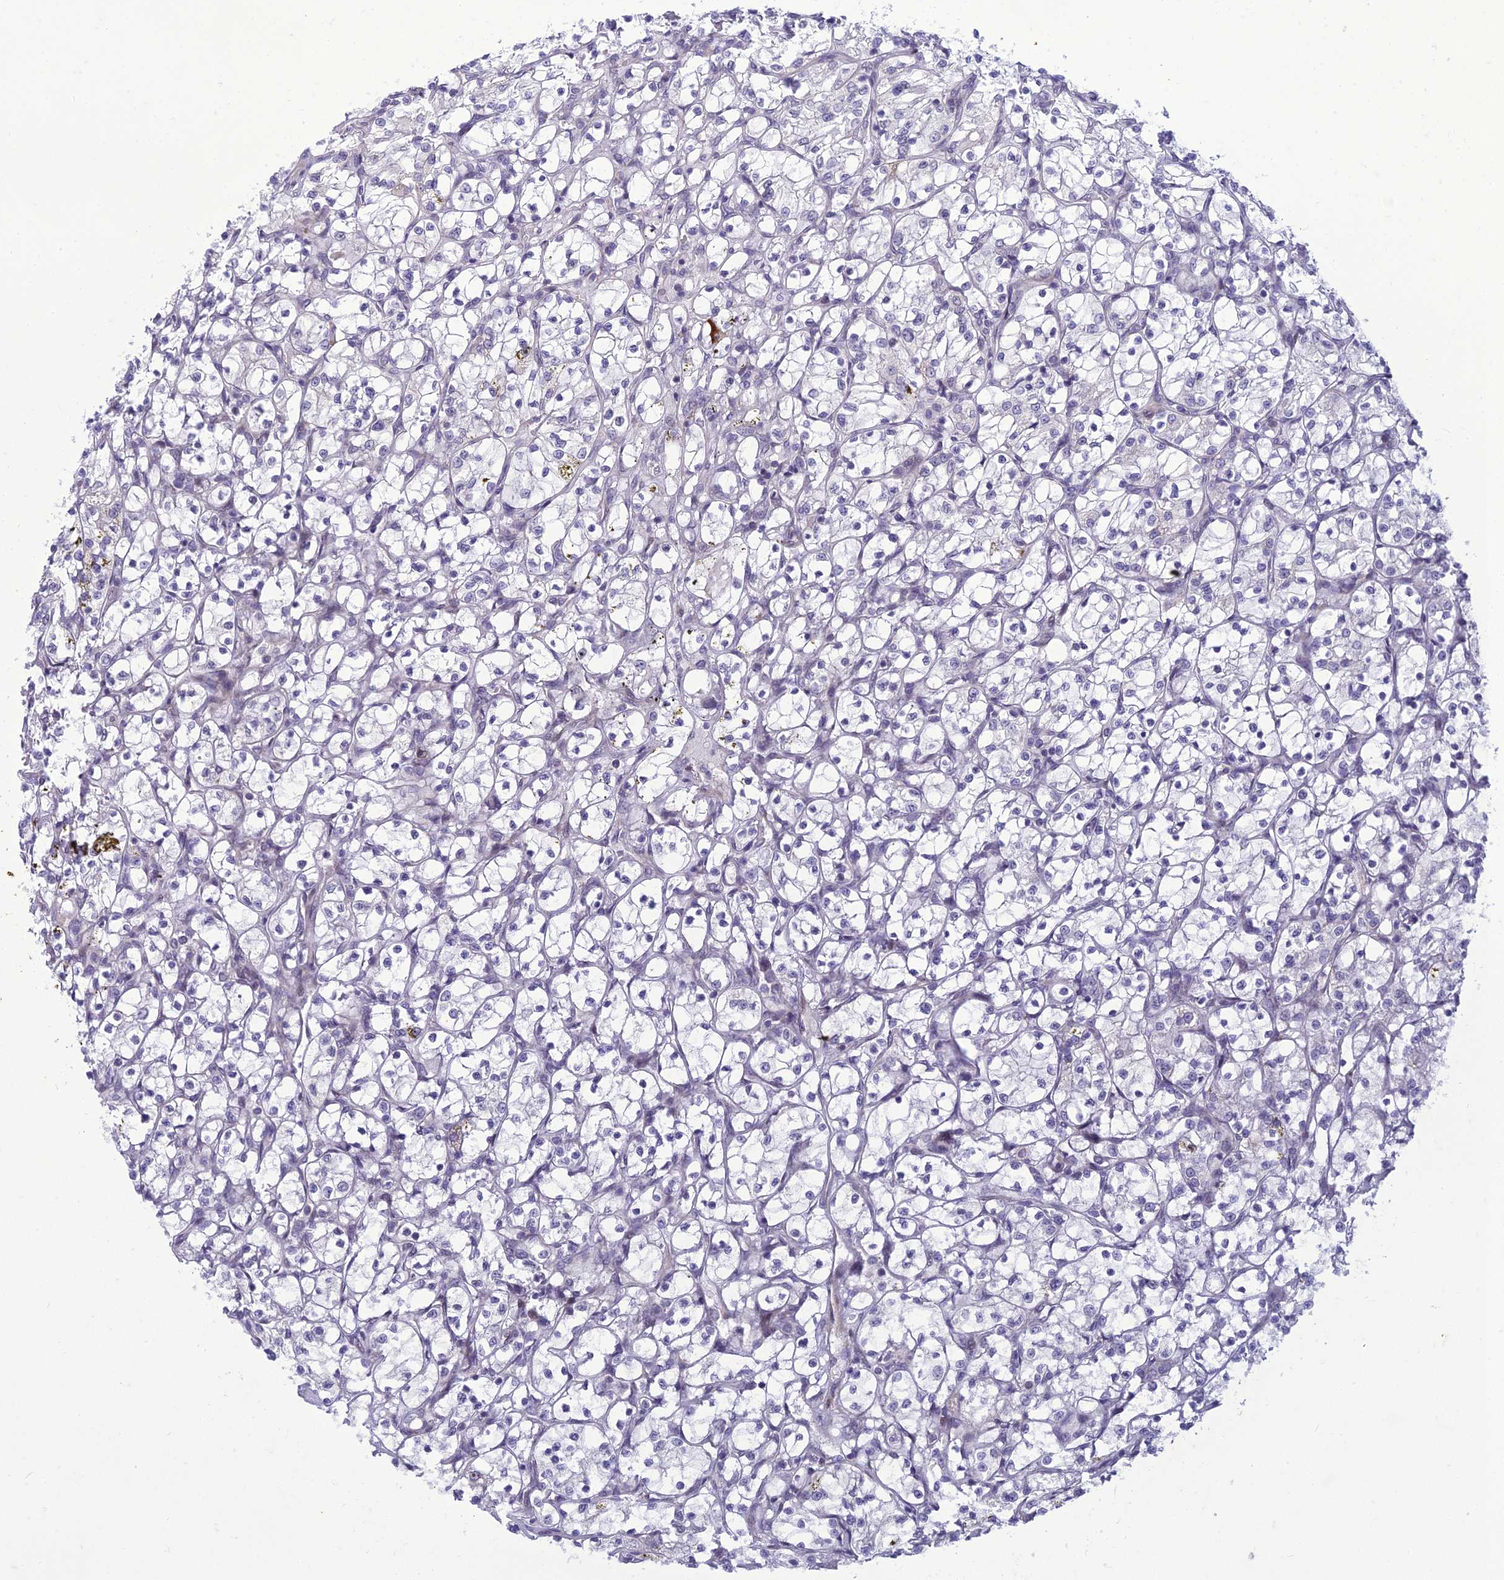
{"staining": {"intensity": "negative", "quantity": "none", "location": "none"}, "tissue": "renal cancer", "cell_type": "Tumor cells", "image_type": "cancer", "snomed": [{"axis": "morphology", "description": "Adenocarcinoma, NOS"}, {"axis": "topography", "description": "Kidney"}], "caption": "A high-resolution micrograph shows IHC staining of renal adenocarcinoma, which displays no significant expression in tumor cells.", "gene": "DTX2", "patient": {"sex": "female", "age": 69}}